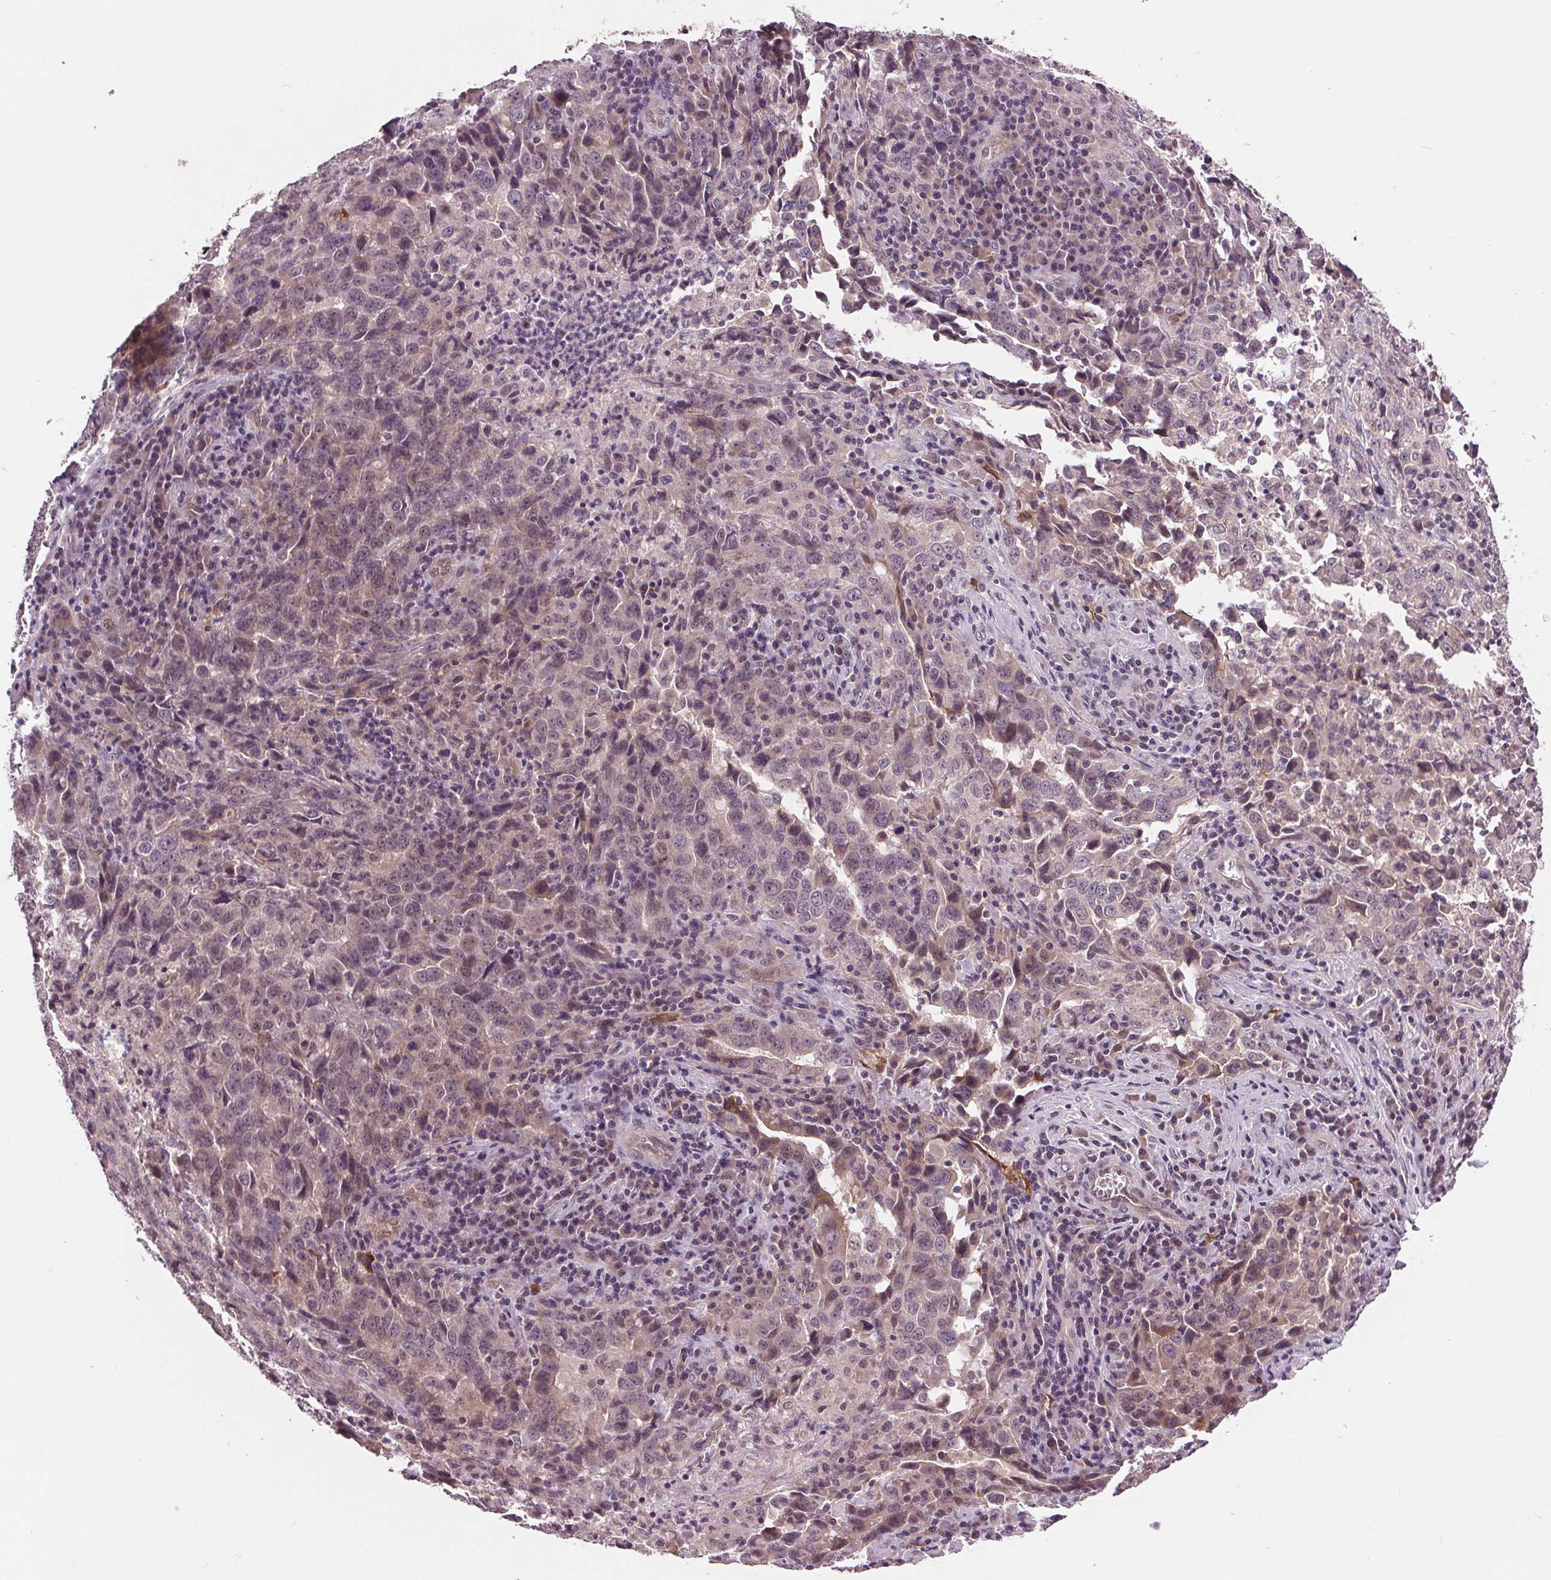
{"staining": {"intensity": "weak", "quantity": "<25%", "location": "cytoplasmic/membranous"}, "tissue": "lung cancer", "cell_type": "Tumor cells", "image_type": "cancer", "snomed": [{"axis": "morphology", "description": "Adenocarcinoma, NOS"}, {"axis": "topography", "description": "Lung"}], "caption": "This histopathology image is of lung adenocarcinoma stained with immunohistochemistry (IHC) to label a protein in brown with the nuclei are counter-stained blue. There is no expression in tumor cells.", "gene": "MAPK8", "patient": {"sex": "male", "age": 67}}